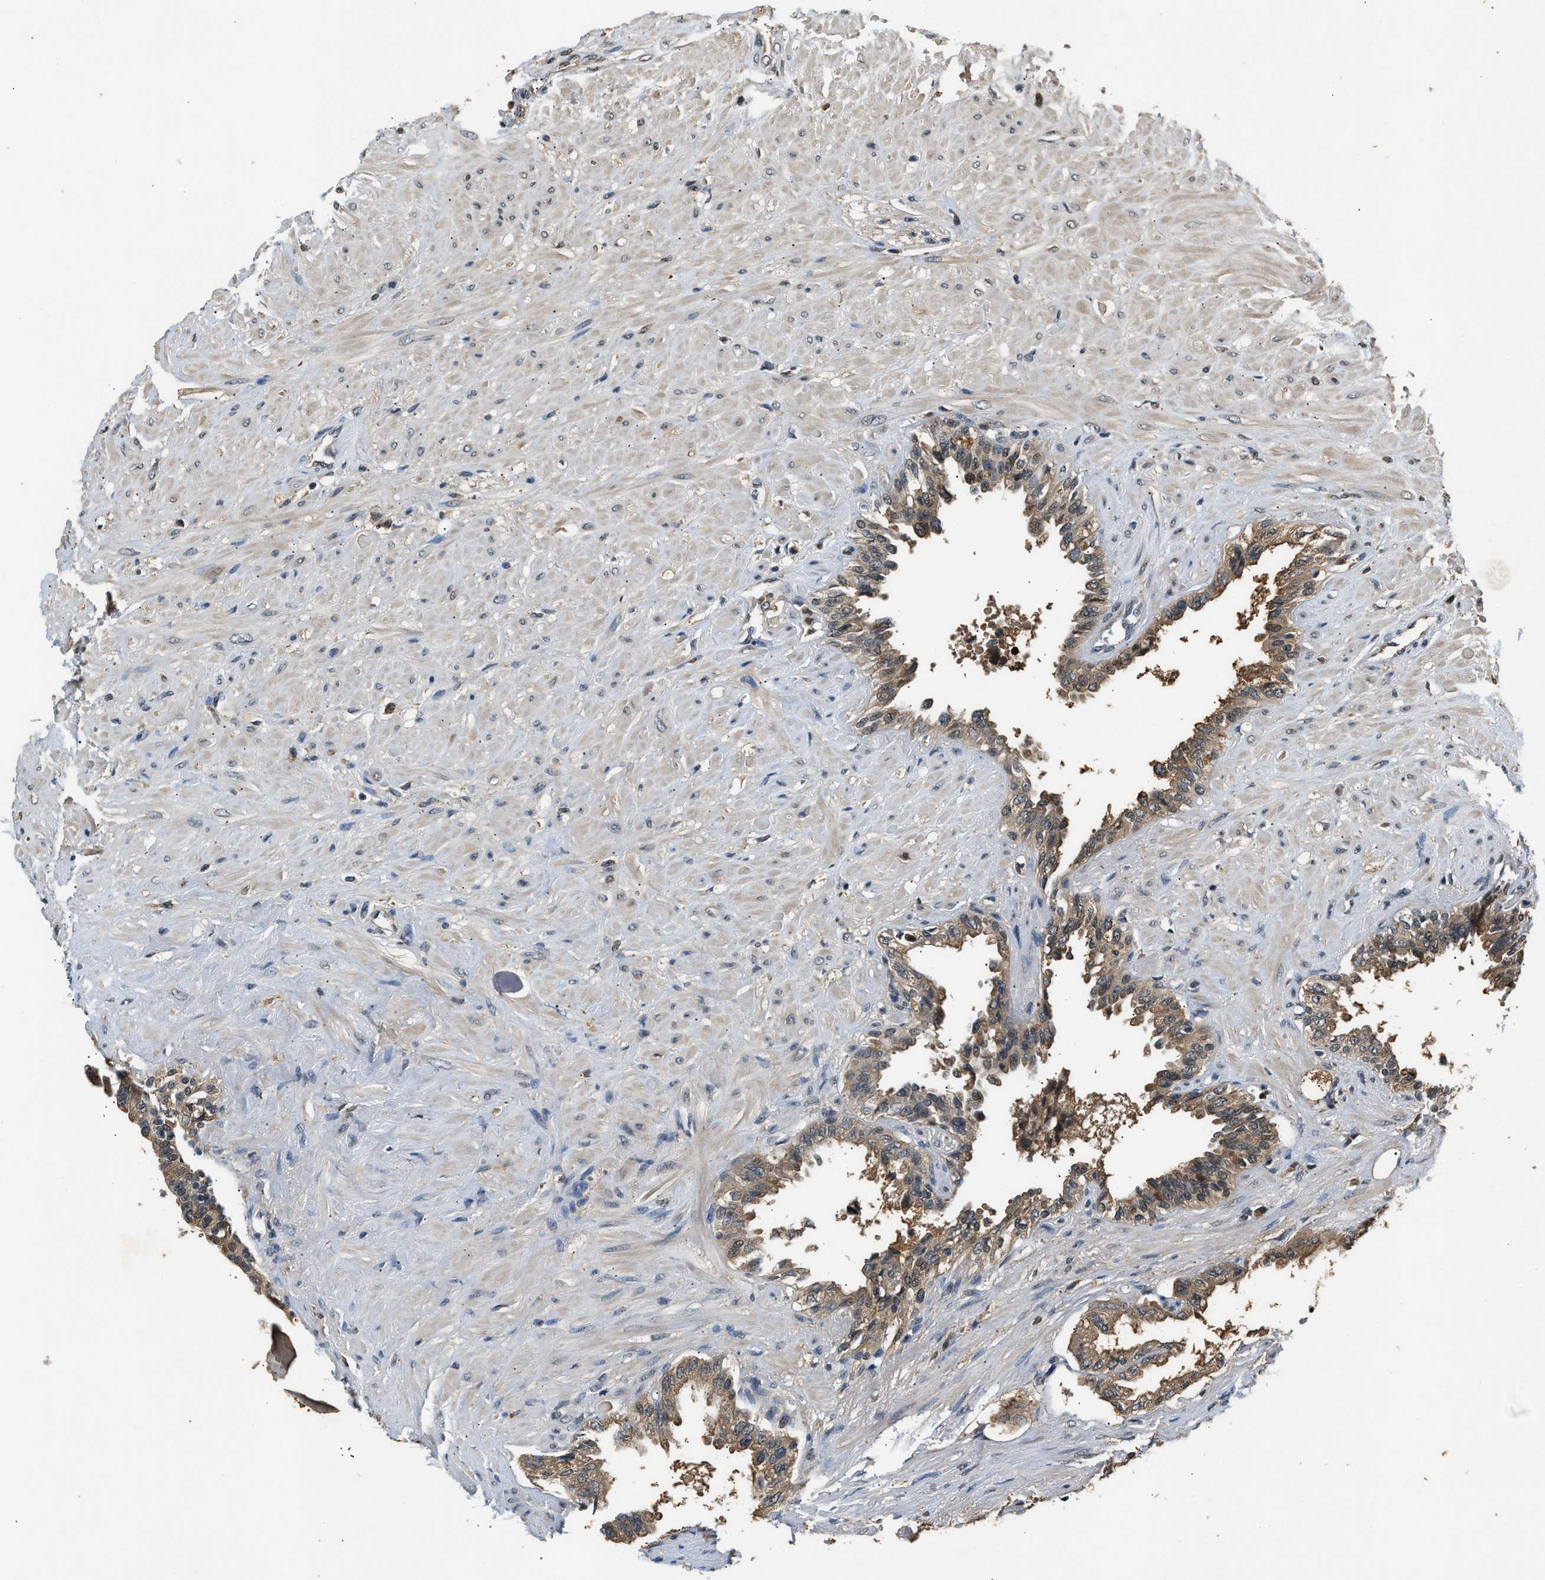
{"staining": {"intensity": "moderate", "quantity": ">75%", "location": "cytoplasmic/membranous"}, "tissue": "seminal vesicle", "cell_type": "Glandular cells", "image_type": "normal", "snomed": [{"axis": "morphology", "description": "Normal tissue, NOS"}, {"axis": "topography", "description": "Seminal veicle"}], "caption": "Glandular cells reveal medium levels of moderate cytoplasmic/membranous positivity in about >75% of cells in unremarkable human seminal vesicle.", "gene": "TP53I3", "patient": {"sex": "male", "age": 61}}